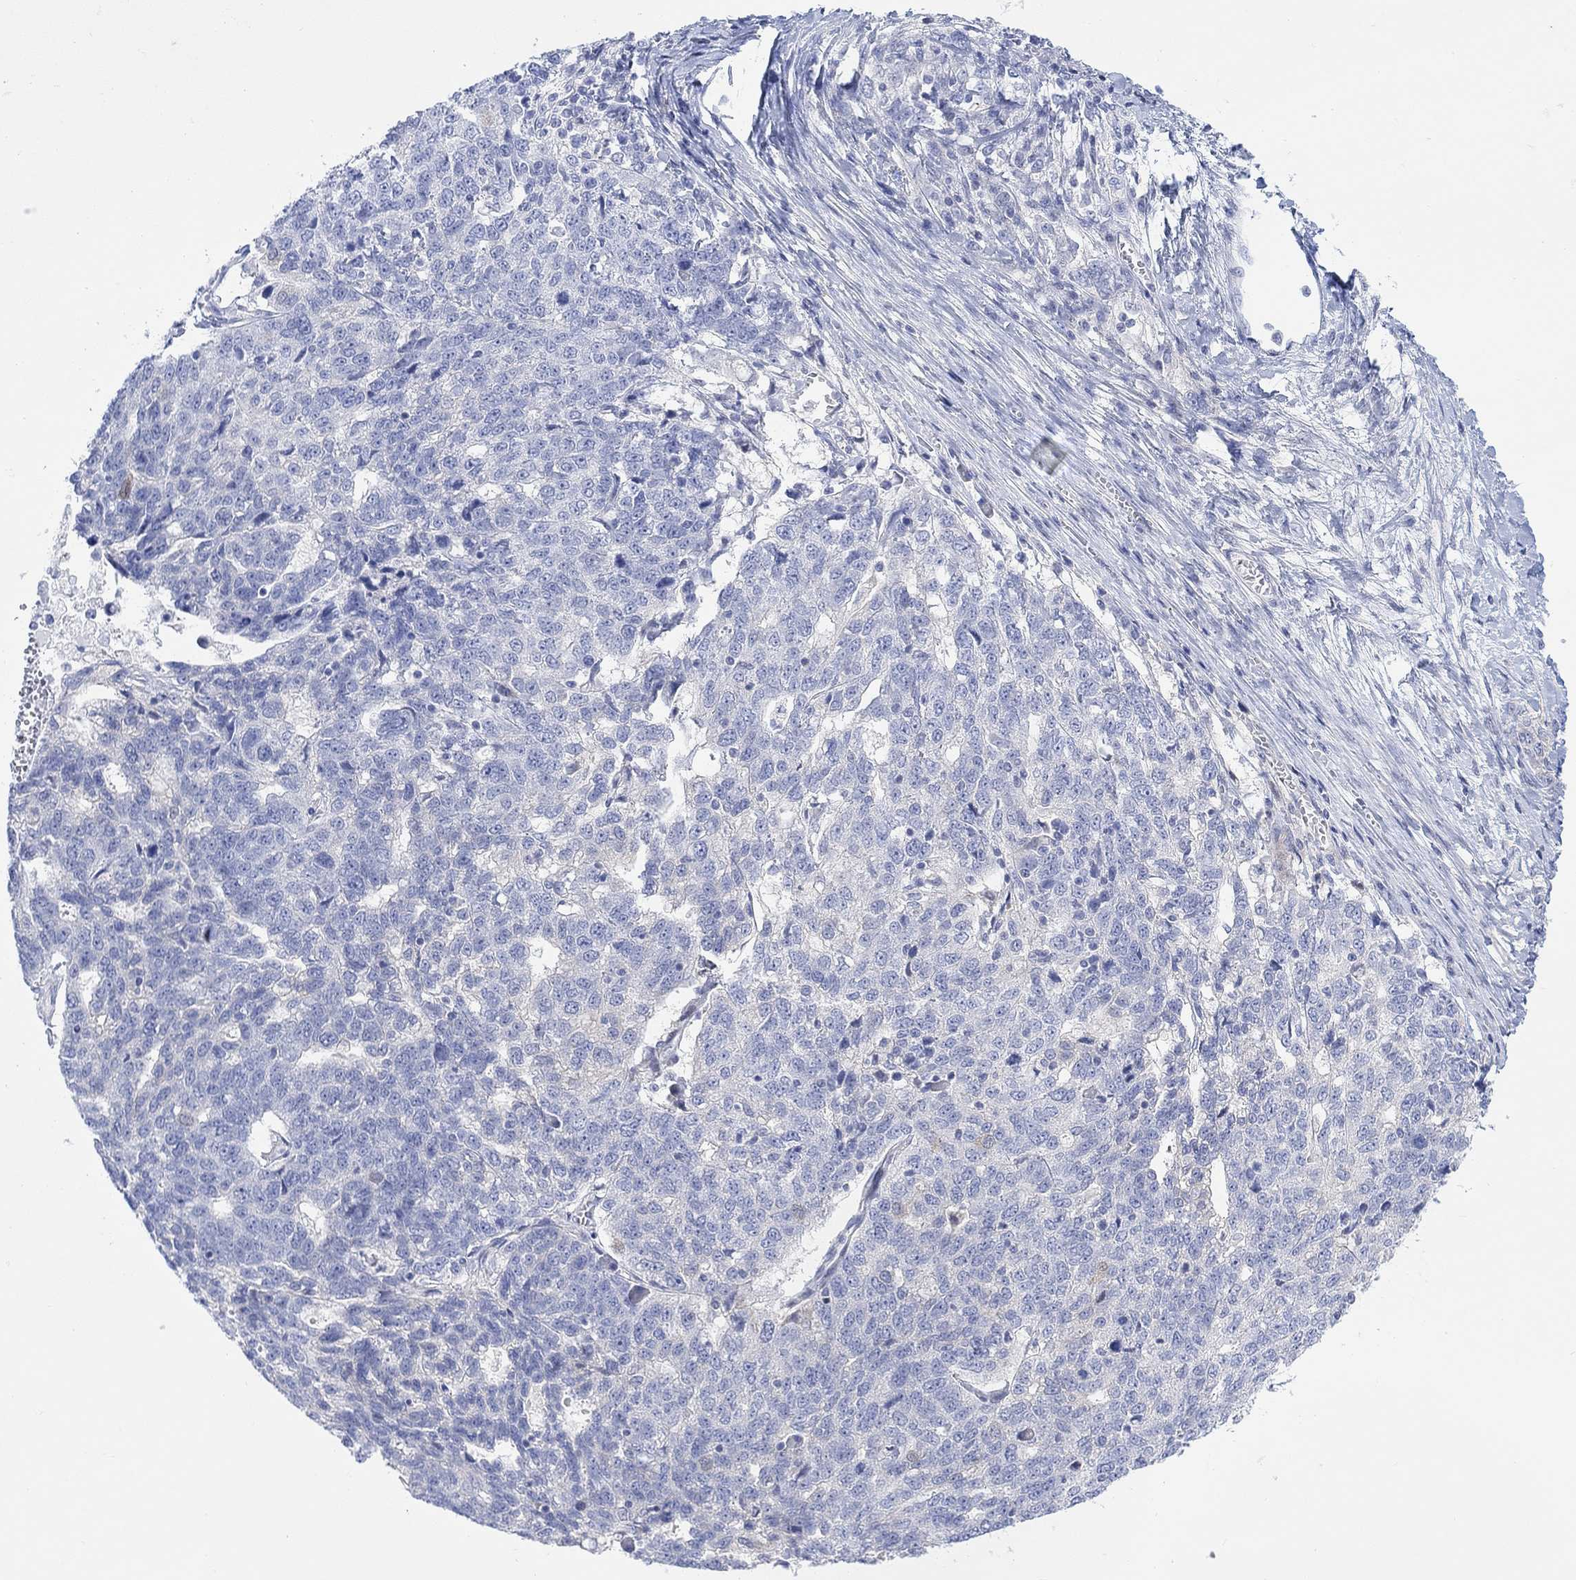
{"staining": {"intensity": "negative", "quantity": "none", "location": "none"}, "tissue": "ovarian cancer", "cell_type": "Tumor cells", "image_type": "cancer", "snomed": [{"axis": "morphology", "description": "Cystadenocarcinoma, serous, NOS"}, {"axis": "topography", "description": "Ovary"}], "caption": "The immunohistochemistry image has no significant staining in tumor cells of ovarian serous cystadenocarcinoma tissue. (DAB immunohistochemistry (IHC) visualized using brightfield microscopy, high magnification).", "gene": "TLDC2", "patient": {"sex": "female", "age": 71}}